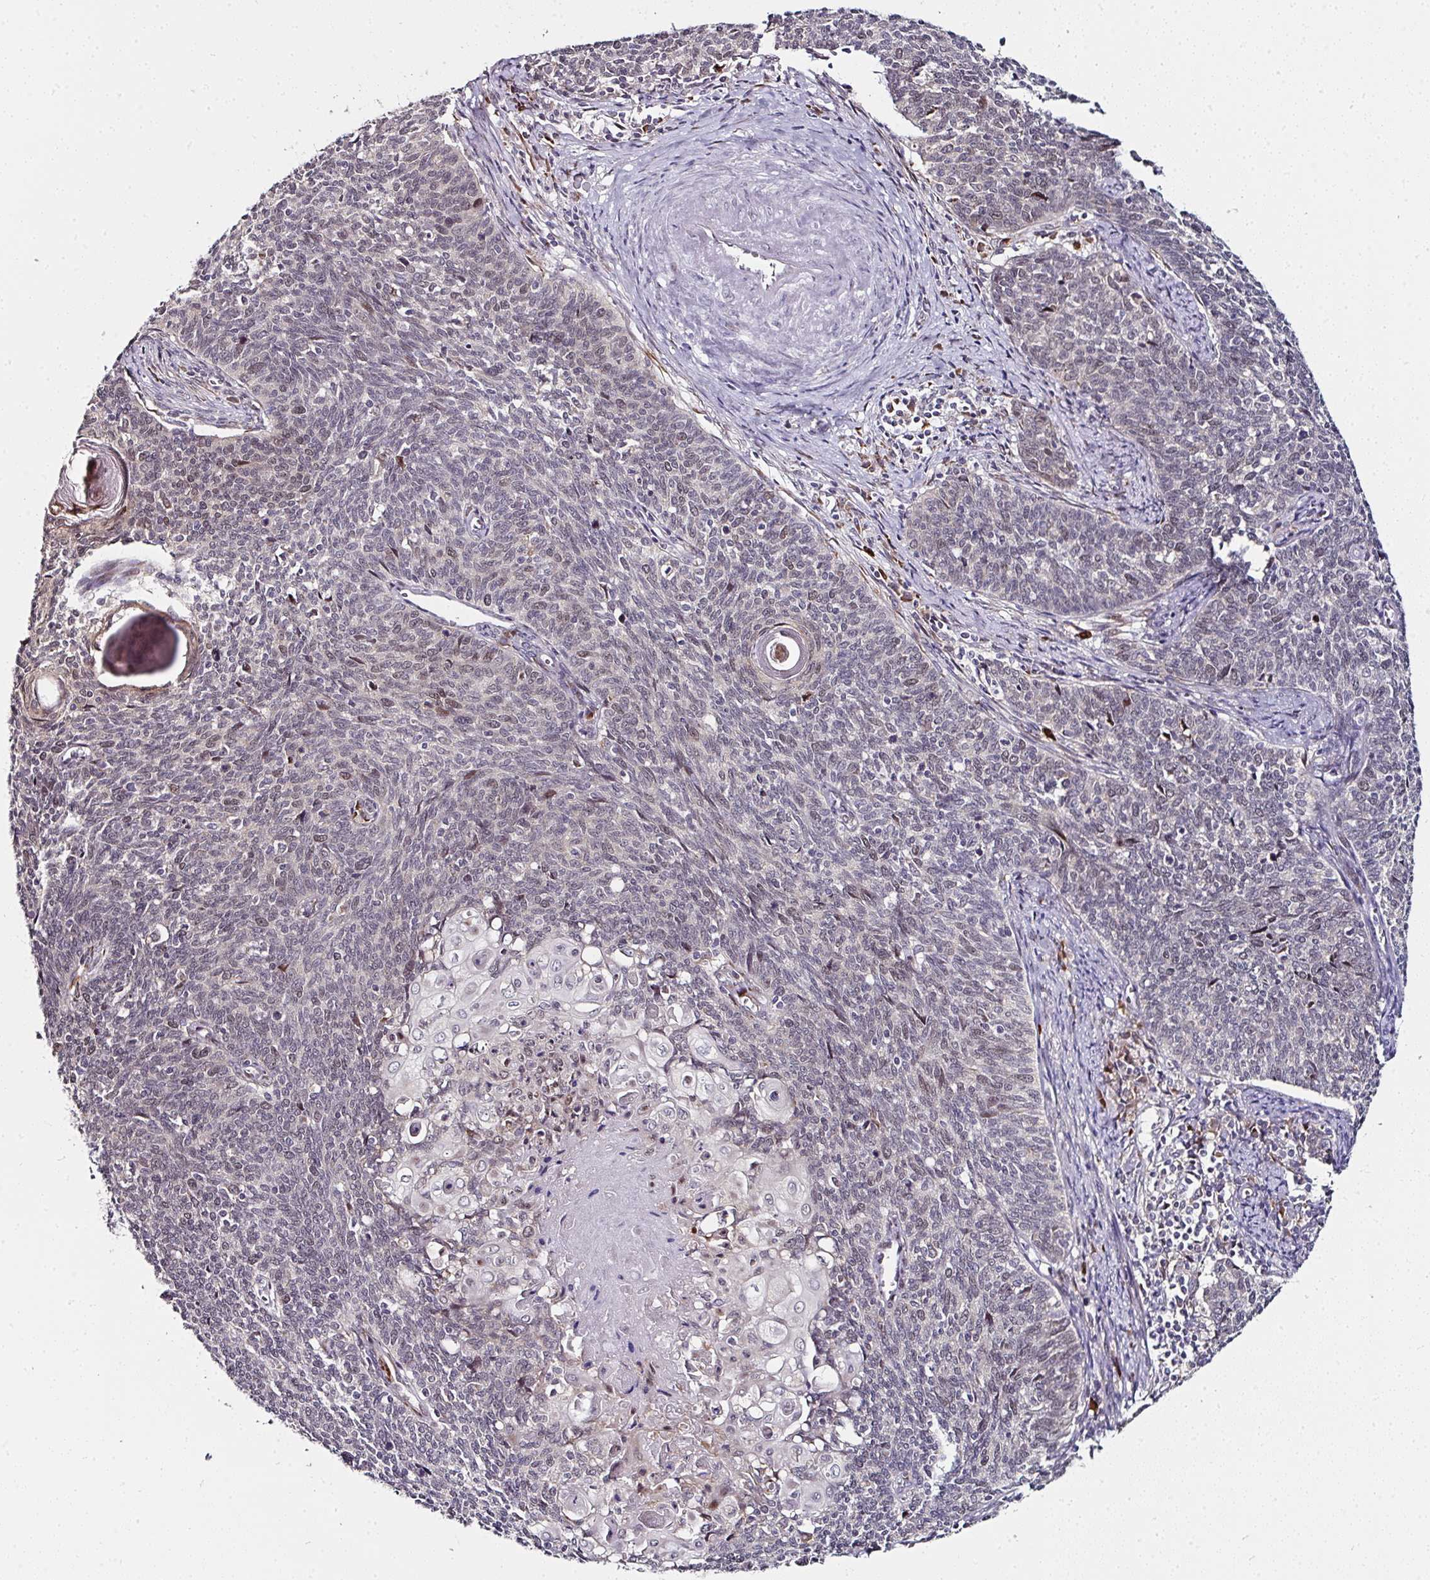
{"staining": {"intensity": "negative", "quantity": "none", "location": "none"}, "tissue": "cervical cancer", "cell_type": "Tumor cells", "image_type": "cancer", "snomed": [{"axis": "morphology", "description": "Squamous cell carcinoma, NOS"}, {"axis": "topography", "description": "Cervix"}], "caption": "Cervical cancer was stained to show a protein in brown. There is no significant expression in tumor cells.", "gene": "APOLD1", "patient": {"sex": "female", "age": 39}}